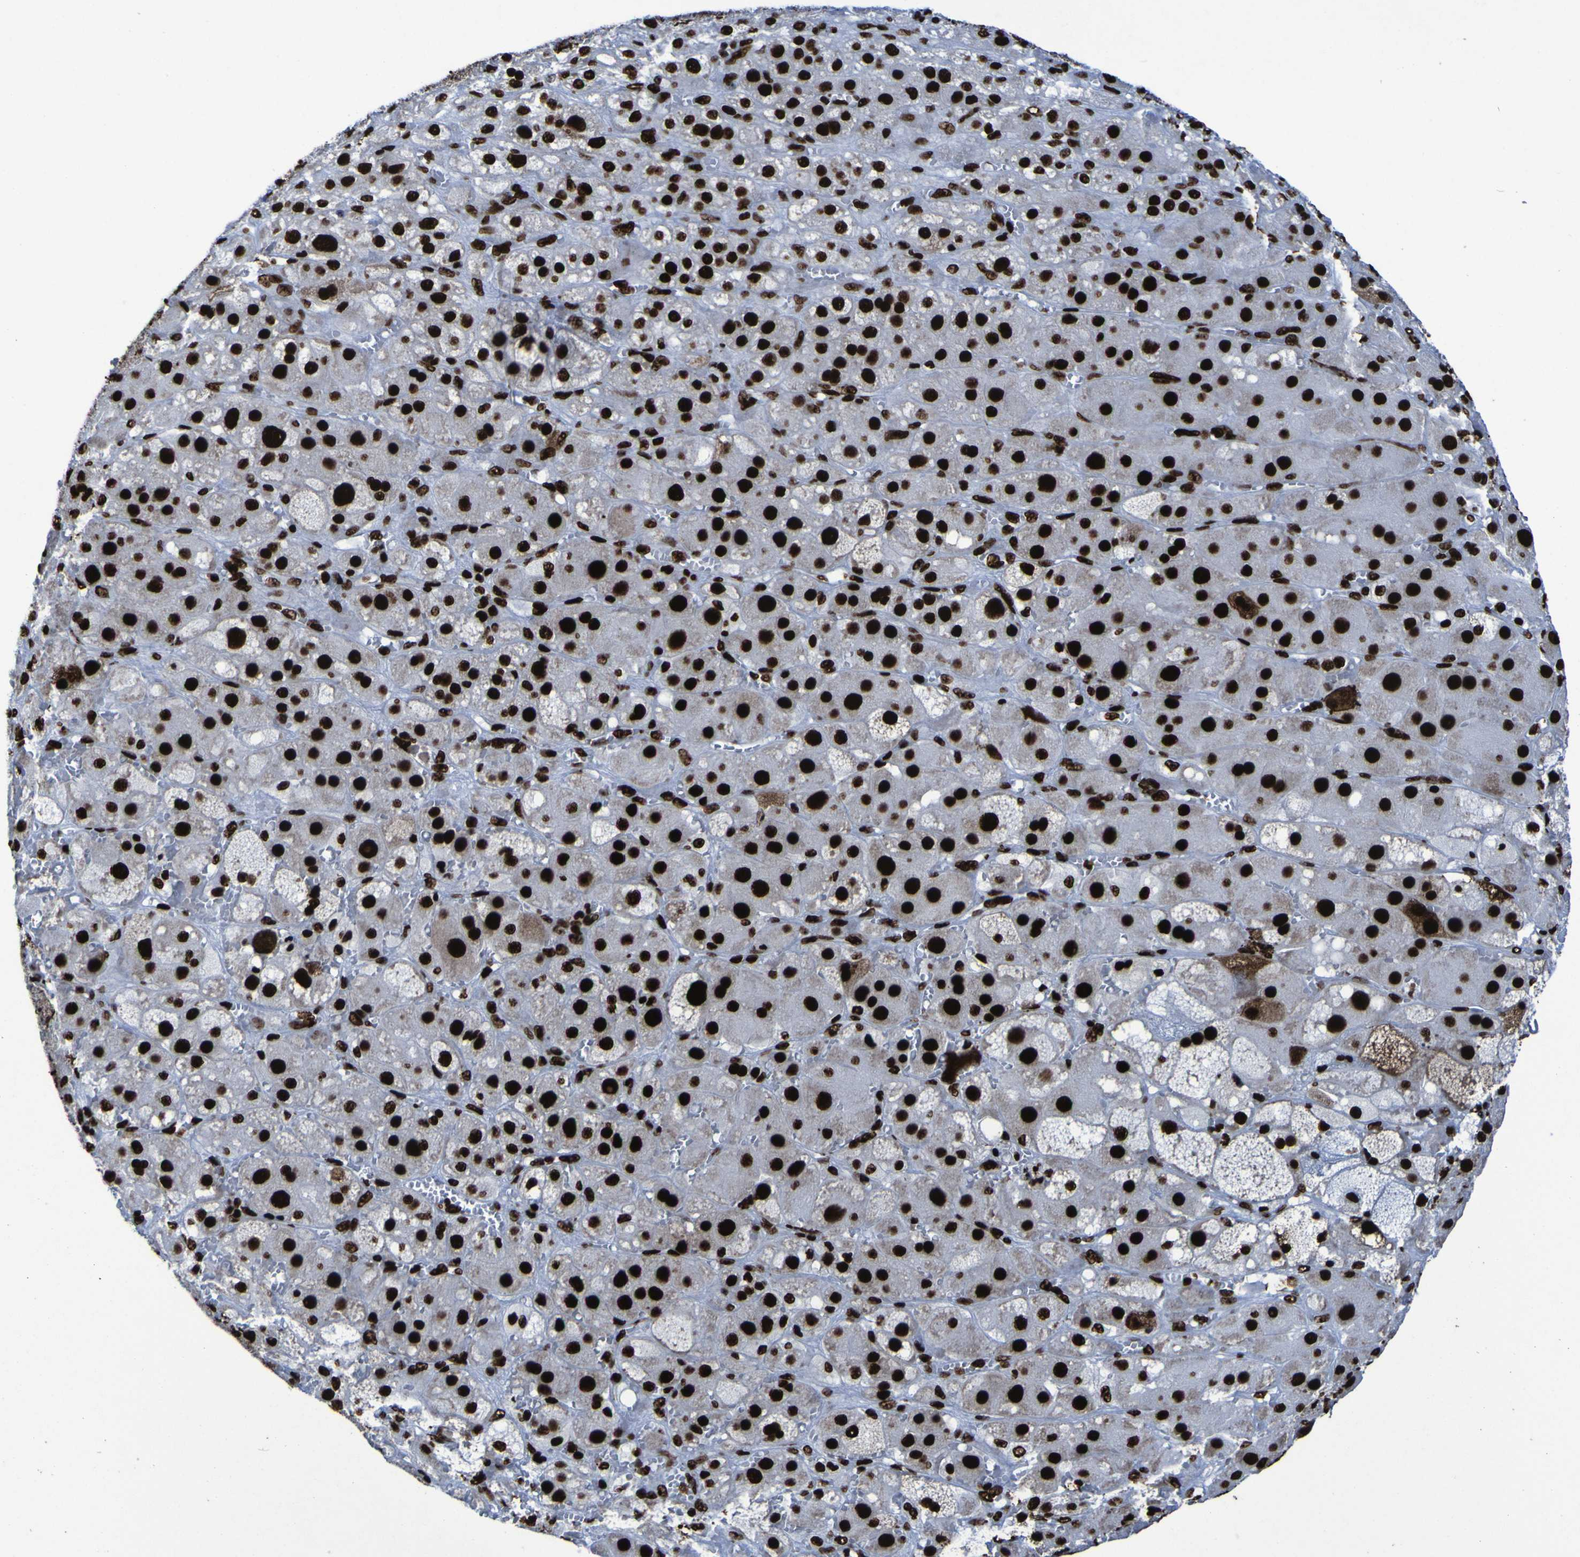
{"staining": {"intensity": "strong", "quantity": ">75%", "location": "nuclear"}, "tissue": "adrenal gland", "cell_type": "Glandular cells", "image_type": "normal", "snomed": [{"axis": "morphology", "description": "Normal tissue, NOS"}, {"axis": "topography", "description": "Adrenal gland"}], "caption": "The immunohistochemical stain labels strong nuclear staining in glandular cells of benign adrenal gland. Immunohistochemistry stains the protein in brown and the nuclei are stained blue.", "gene": "NPM1", "patient": {"sex": "female", "age": 47}}